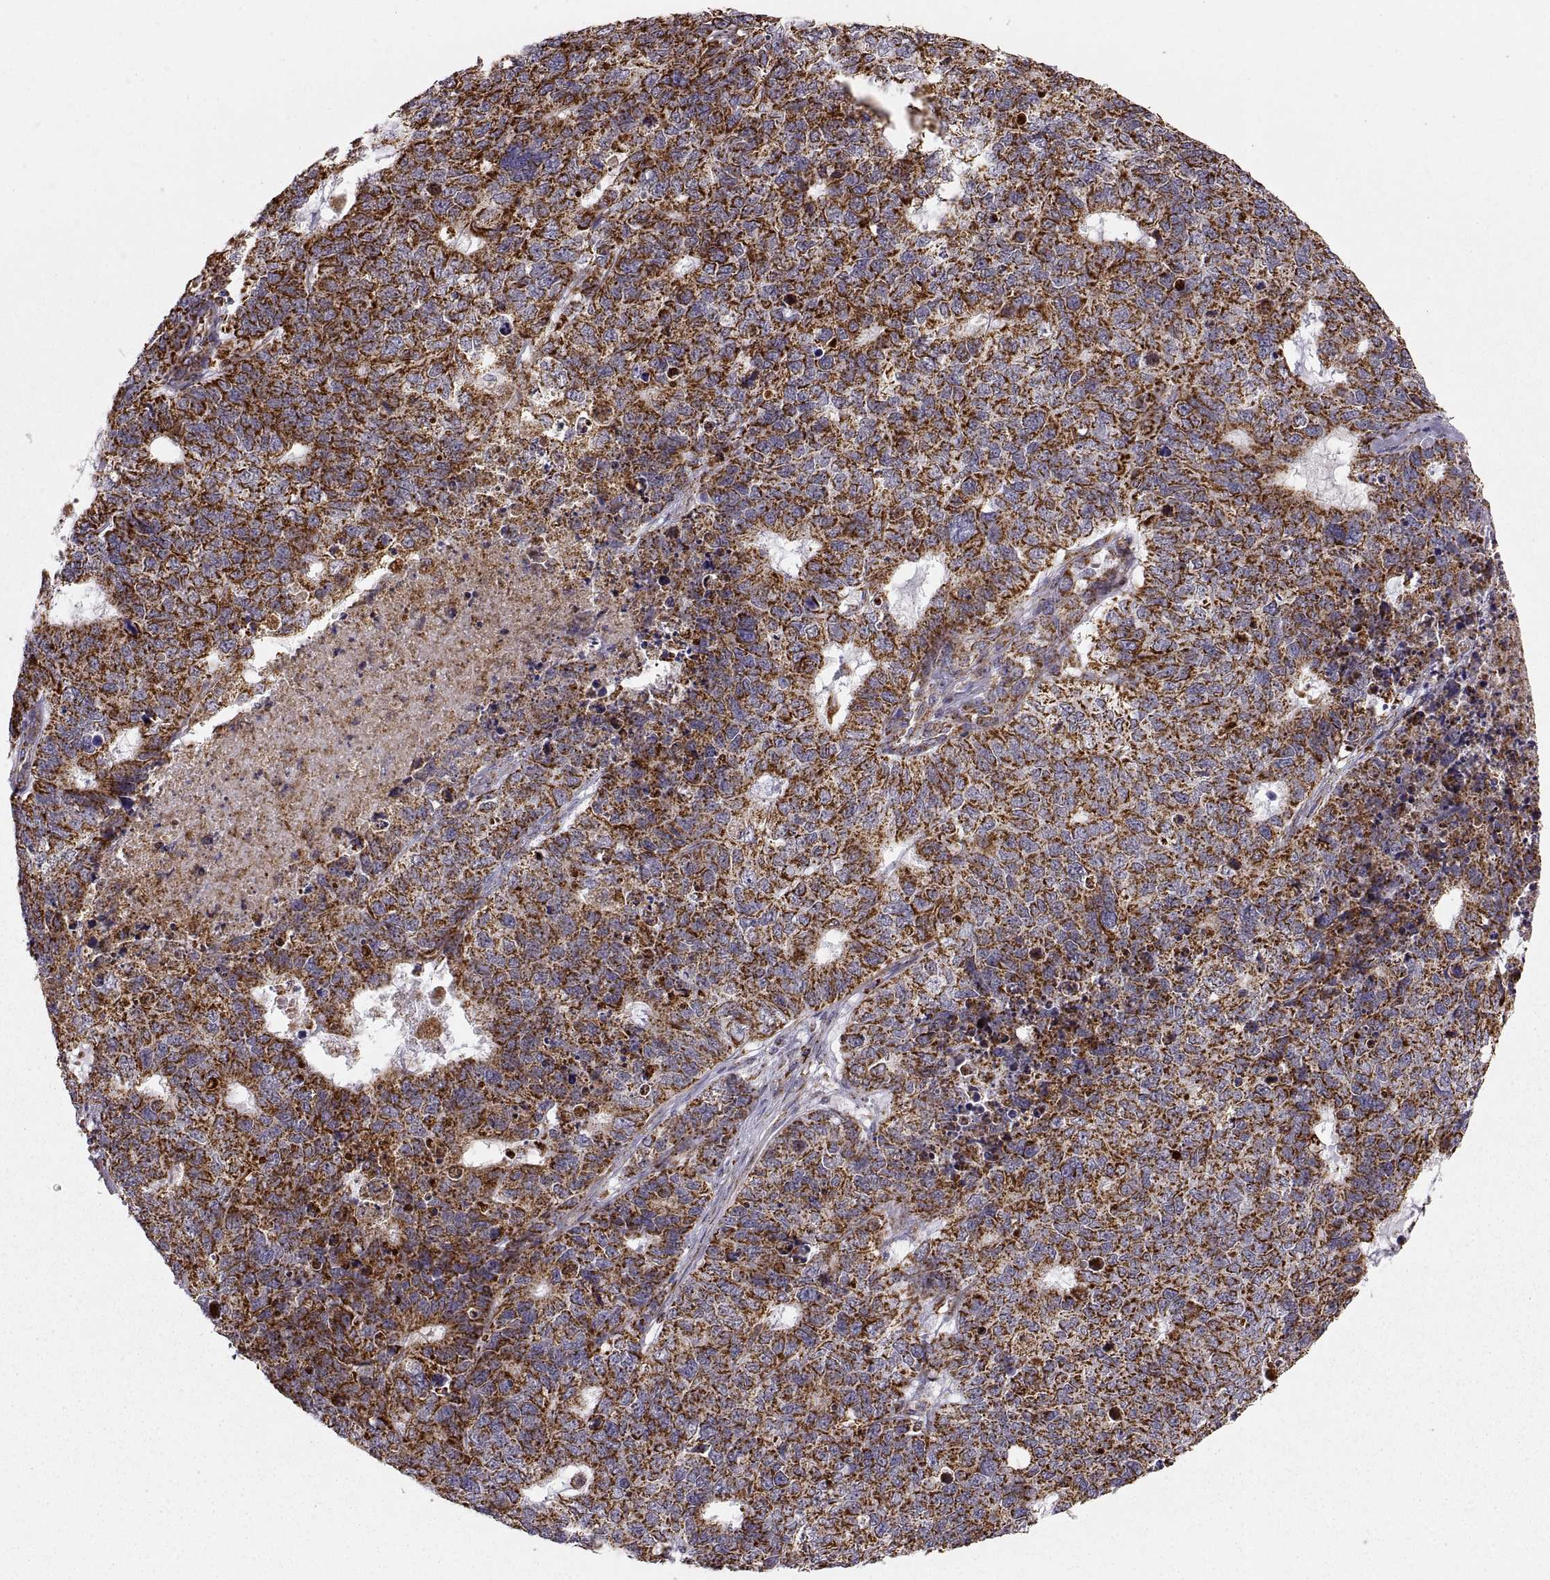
{"staining": {"intensity": "strong", "quantity": ">75%", "location": "cytoplasmic/membranous"}, "tissue": "cervical cancer", "cell_type": "Tumor cells", "image_type": "cancer", "snomed": [{"axis": "morphology", "description": "Squamous cell carcinoma, NOS"}, {"axis": "topography", "description": "Cervix"}], "caption": "DAB (3,3'-diaminobenzidine) immunohistochemical staining of cervical cancer demonstrates strong cytoplasmic/membranous protein positivity in approximately >75% of tumor cells. The protein is stained brown, and the nuclei are stained in blue (DAB (3,3'-diaminobenzidine) IHC with brightfield microscopy, high magnification).", "gene": "ARSD", "patient": {"sex": "female", "age": 63}}